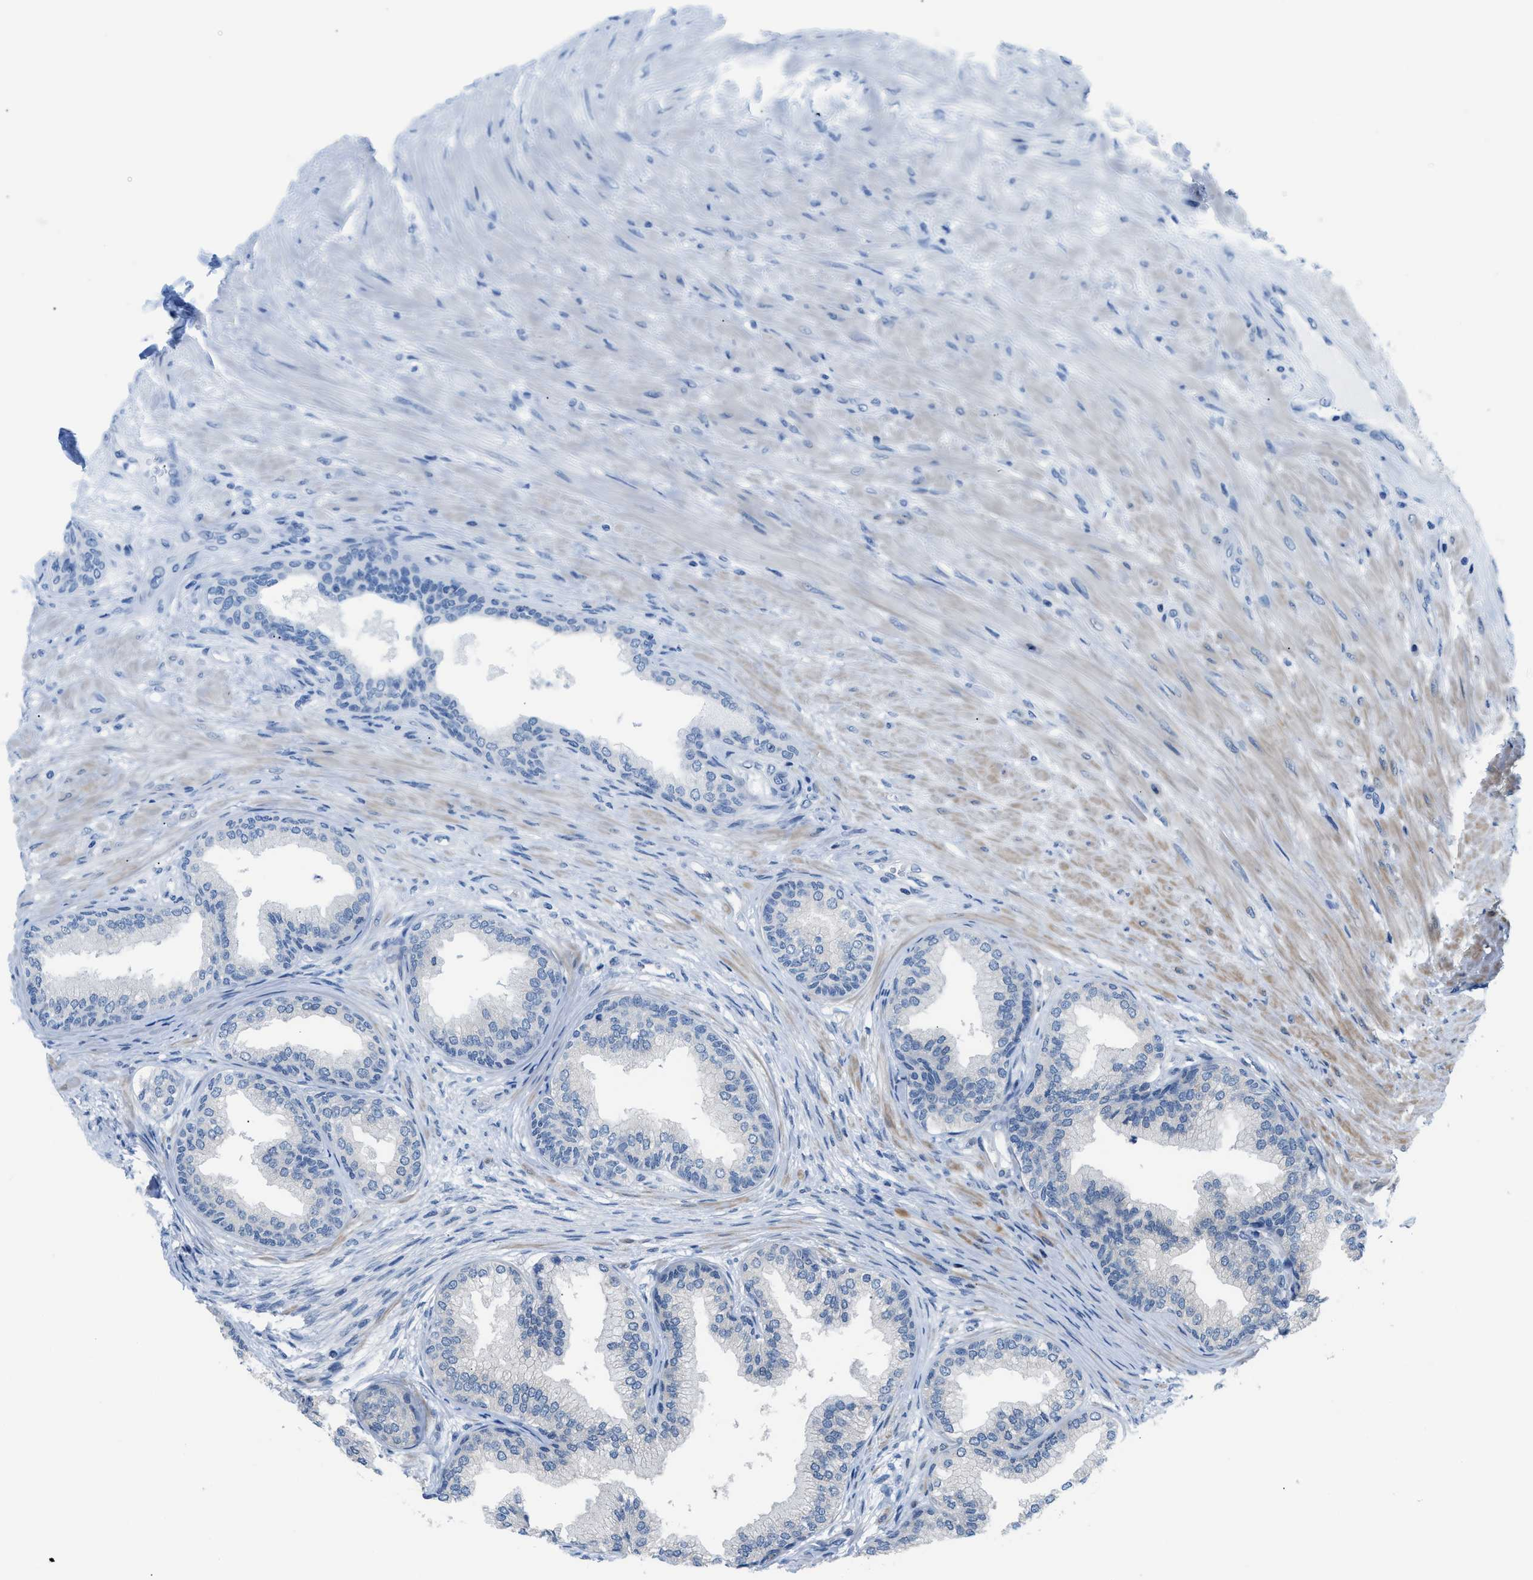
{"staining": {"intensity": "weak", "quantity": "<25%", "location": "cytoplasmic/membranous"}, "tissue": "prostate", "cell_type": "Glandular cells", "image_type": "normal", "snomed": [{"axis": "morphology", "description": "Normal tissue, NOS"}, {"axis": "topography", "description": "Prostate"}], "caption": "Image shows no protein expression in glandular cells of normal prostate.", "gene": "FDCSP", "patient": {"sex": "male", "age": 76}}